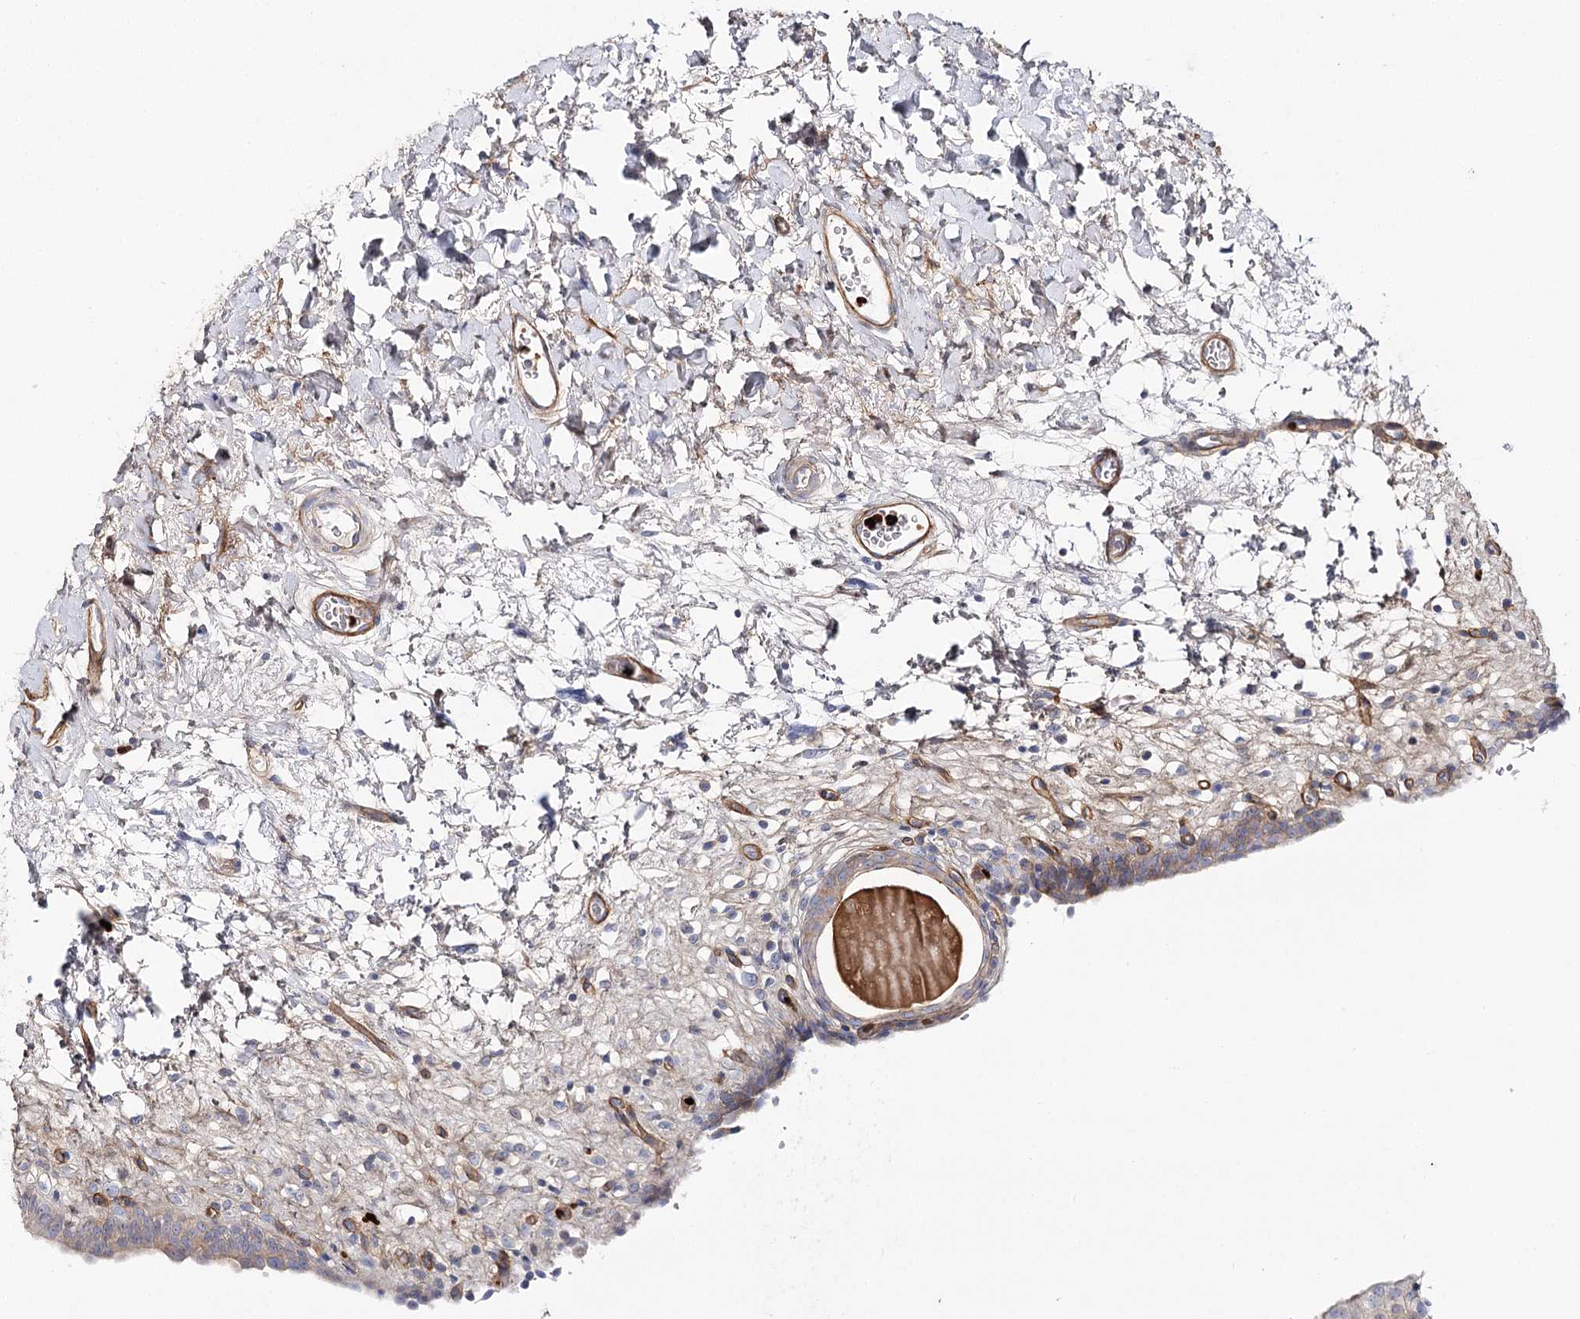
{"staining": {"intensity": "negative", "quantity": "none", "location": "none"}, "tissue": "urinary bladder", "cell_type": "Urothelial cells", "image_type": "normal", "snomed": [{"axis": "morphology", "description": "Normal tissue, NOS"}, {"axis": "topography", "description": "Urinary bladder"}], "caption": "Protein analysis of benign urinary bladder shows no significant positivity in urothelial cells. Brightfield microscopy of IHC stained with DAB (brown) and hematoxylin (blue), captured at high magnification.", "gene": "C11orf52", "patient": {"sex": "male", "age": 83}}